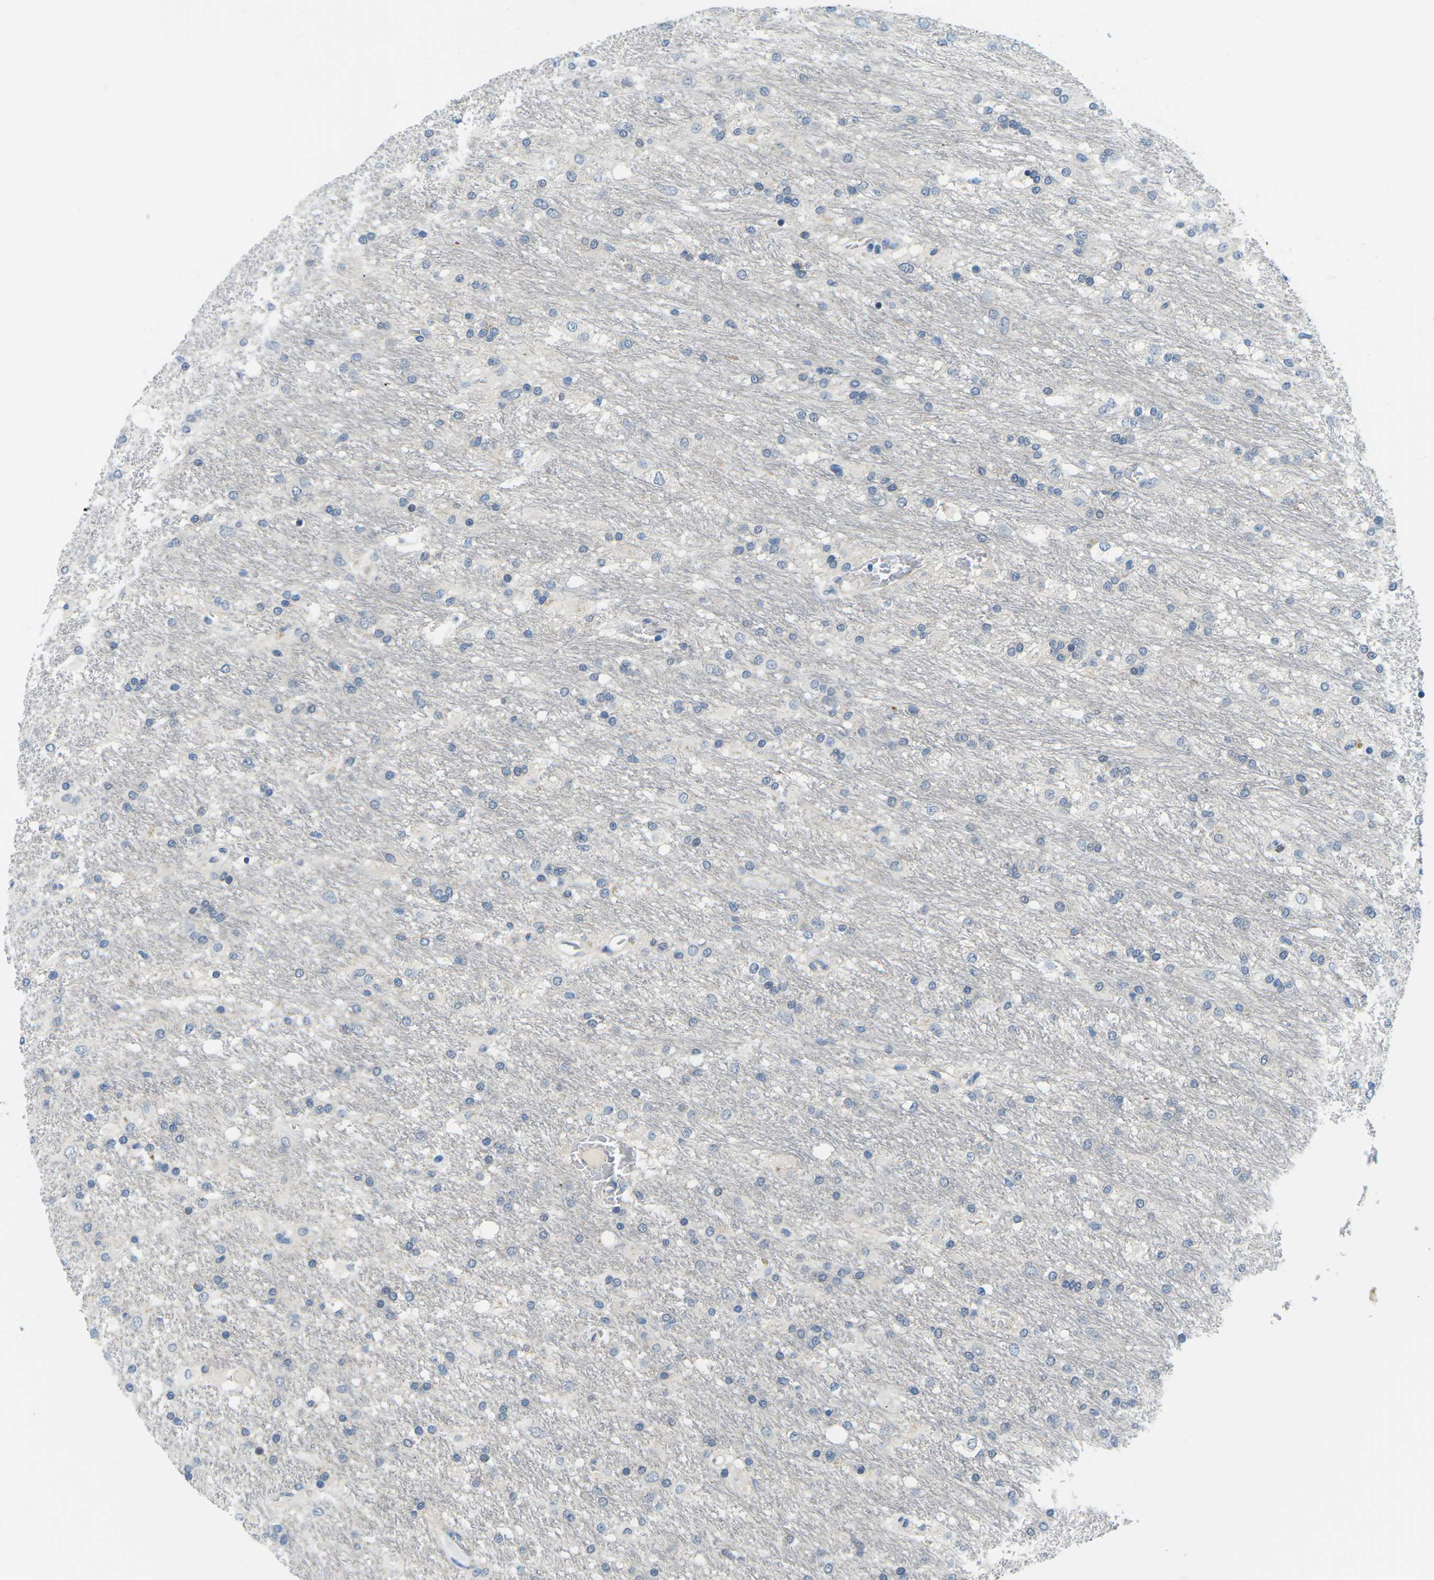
{"staining": {"intensity": "negative", "quantity": "none", "location": "none"}, "tissue": "glioma", "cell_type": "Tumor cells", "image_type": "cancer", "snomed": [{"axis": "morphology", "description": "Glioma, malignant, Low grade"}, {"axis": "topography", "description": "Brain"}], "caption": "The micrograph exhibits no significant positivity in tumor cells of low-grade glioma (malignant).", "gene": "CTNND1", "patient": {"sex": "male", "age": 77}}